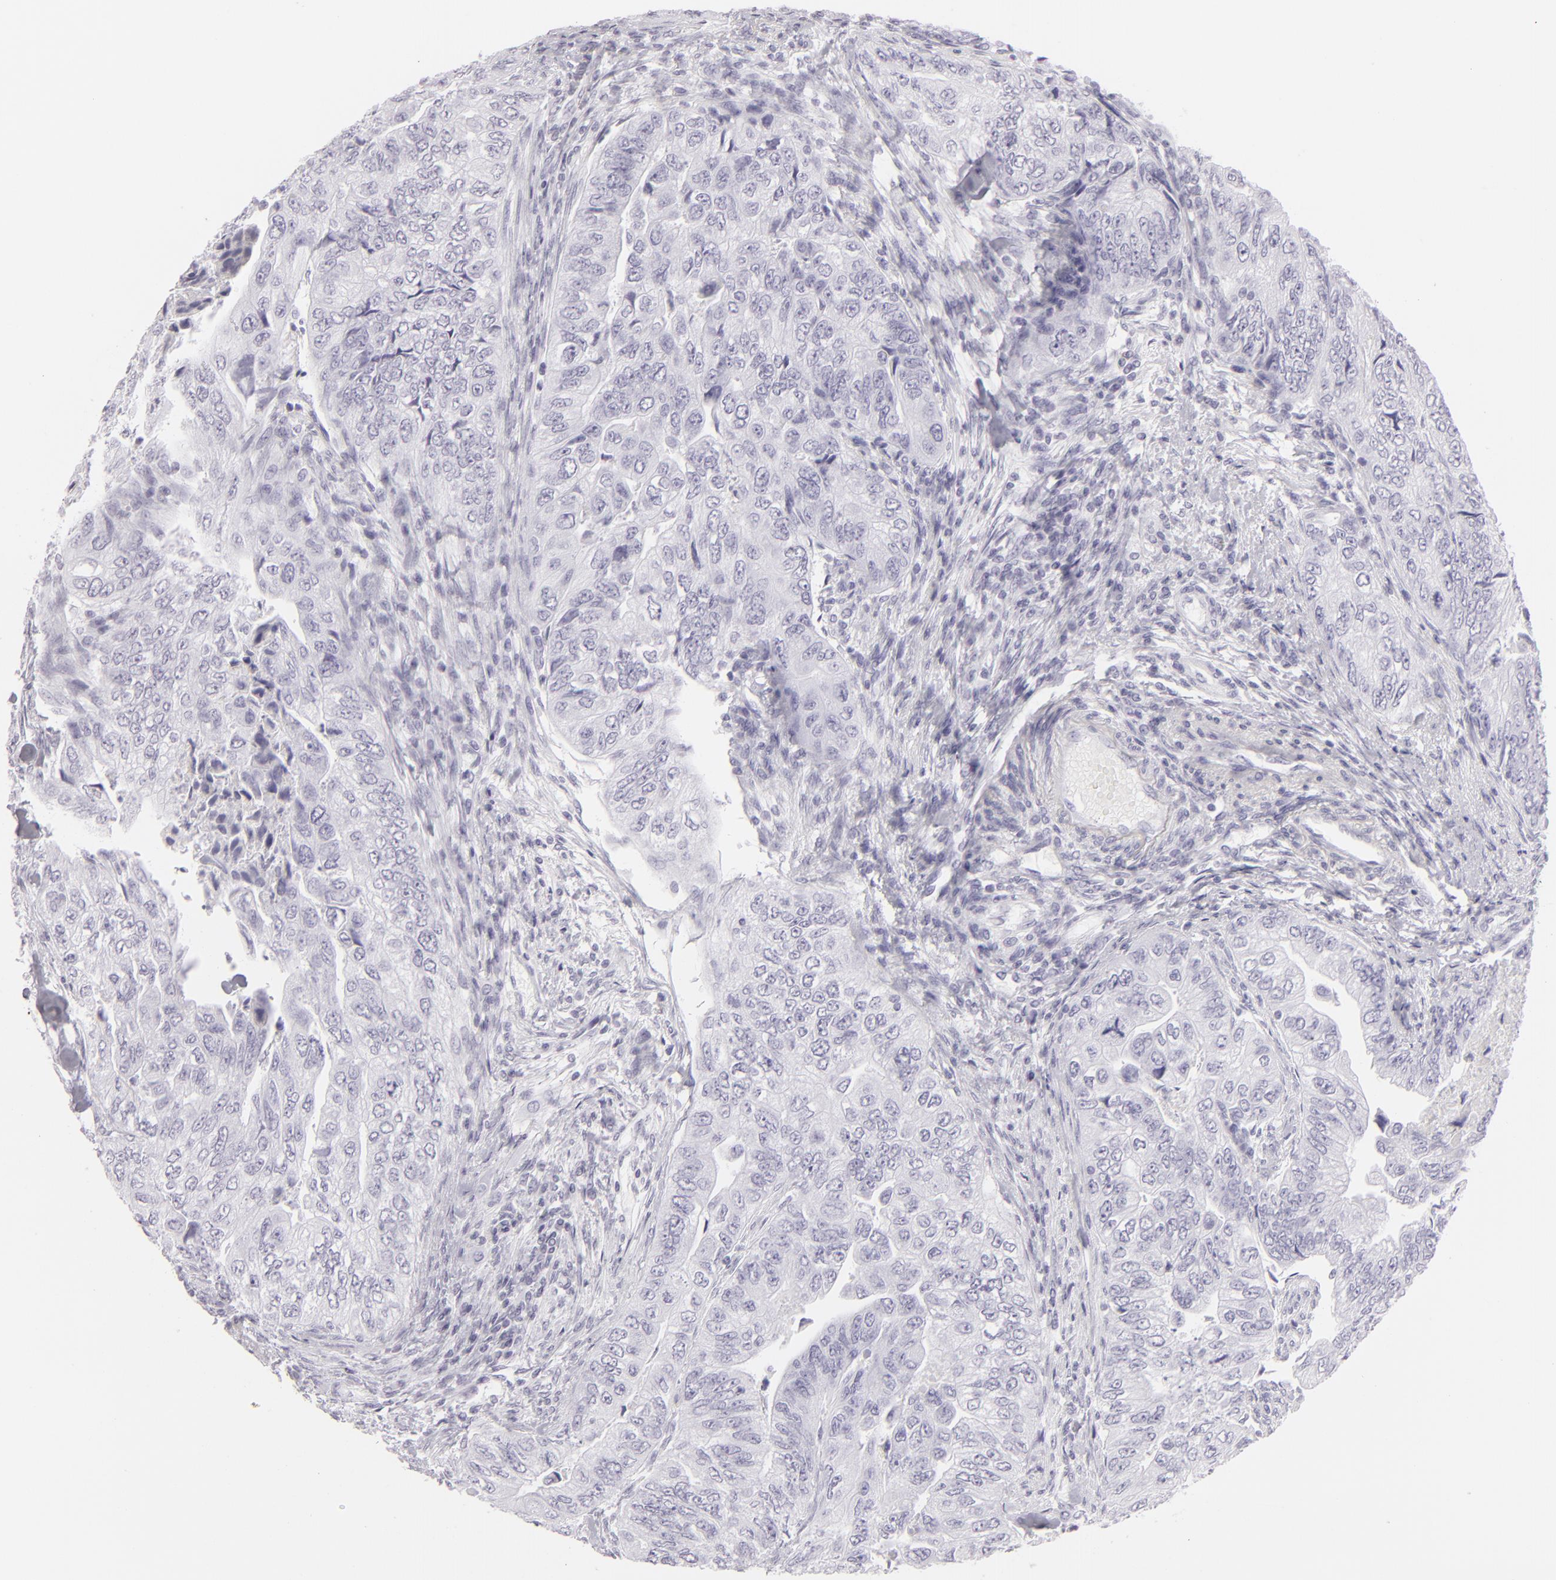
{"staining": {"intensity": "negative", "quantity": "none", "location": "none"}, "tissue": "colorectal cancer", "cell_type": "Tumor cells", "image_type": "cancer", "snomed": [{"axis": "morphology", "description": "Adenocarcinoma, NOS"}, {"axis": "topography", "description": "Colon"}], "caption": "Protein analysis of colorectal cancer demonstrates no significant staining in tumor cells. (DAB (3,3'-diaminobenzidine) IHC with hematoxylin counter stain).", "gene": "FLG", "patient": {"sex": "female", "age": 11}}